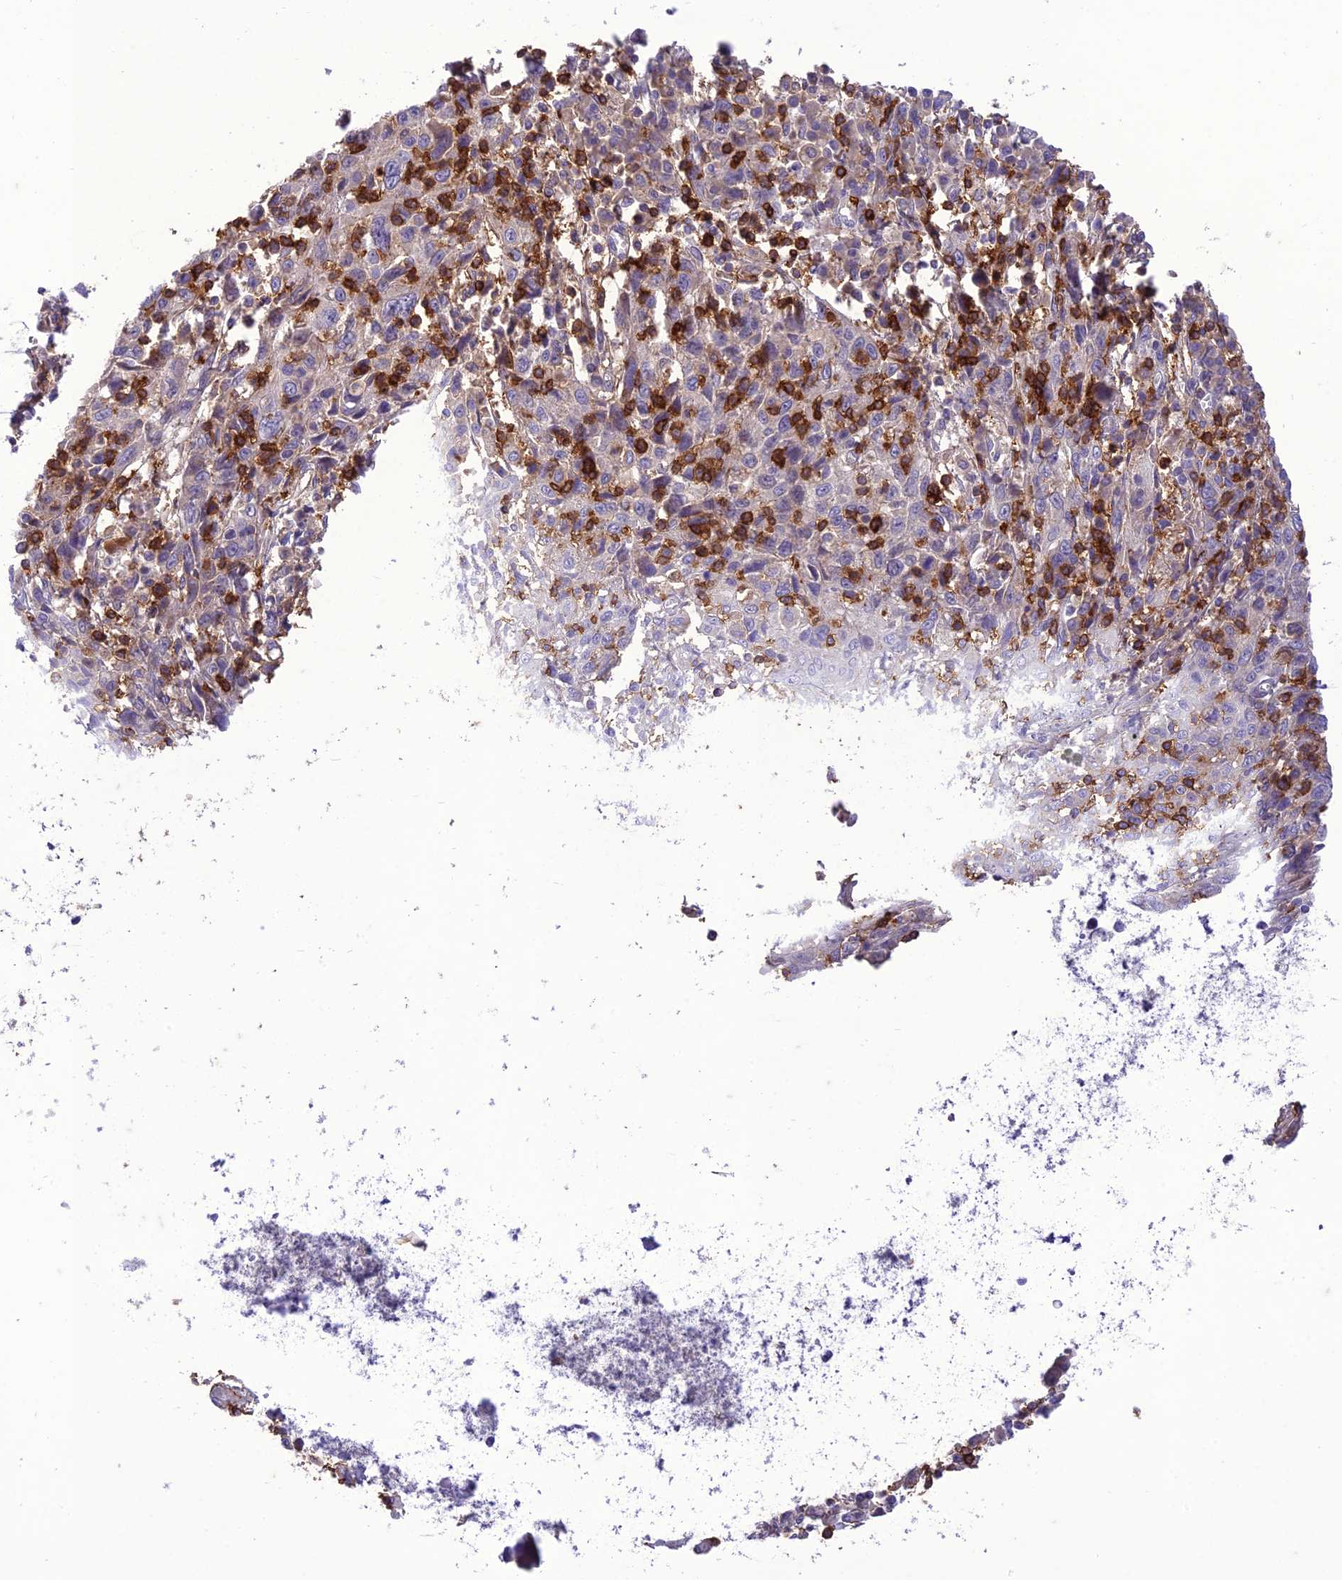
{"staining": {"intensity": "negative", "quantity": "none", "location": "none"}, "tissue": "cervical cancer", "cell_type": "Tumor cells", "image_type": "cancer", "snomed": [{"axis": "morphology", "description": "Squamous cell carcinoma, NOS"}, {"axis": "topography", "description": "Cervix"}], "caption": "DAB (3,3'-diaminobenzidine) immunohistochemical staining of cervical squamous cell carcinoma displays no significant positivity in tumor cells.", "gene": "ITGAE", "patient": {"sex": "female", "age": 46}}